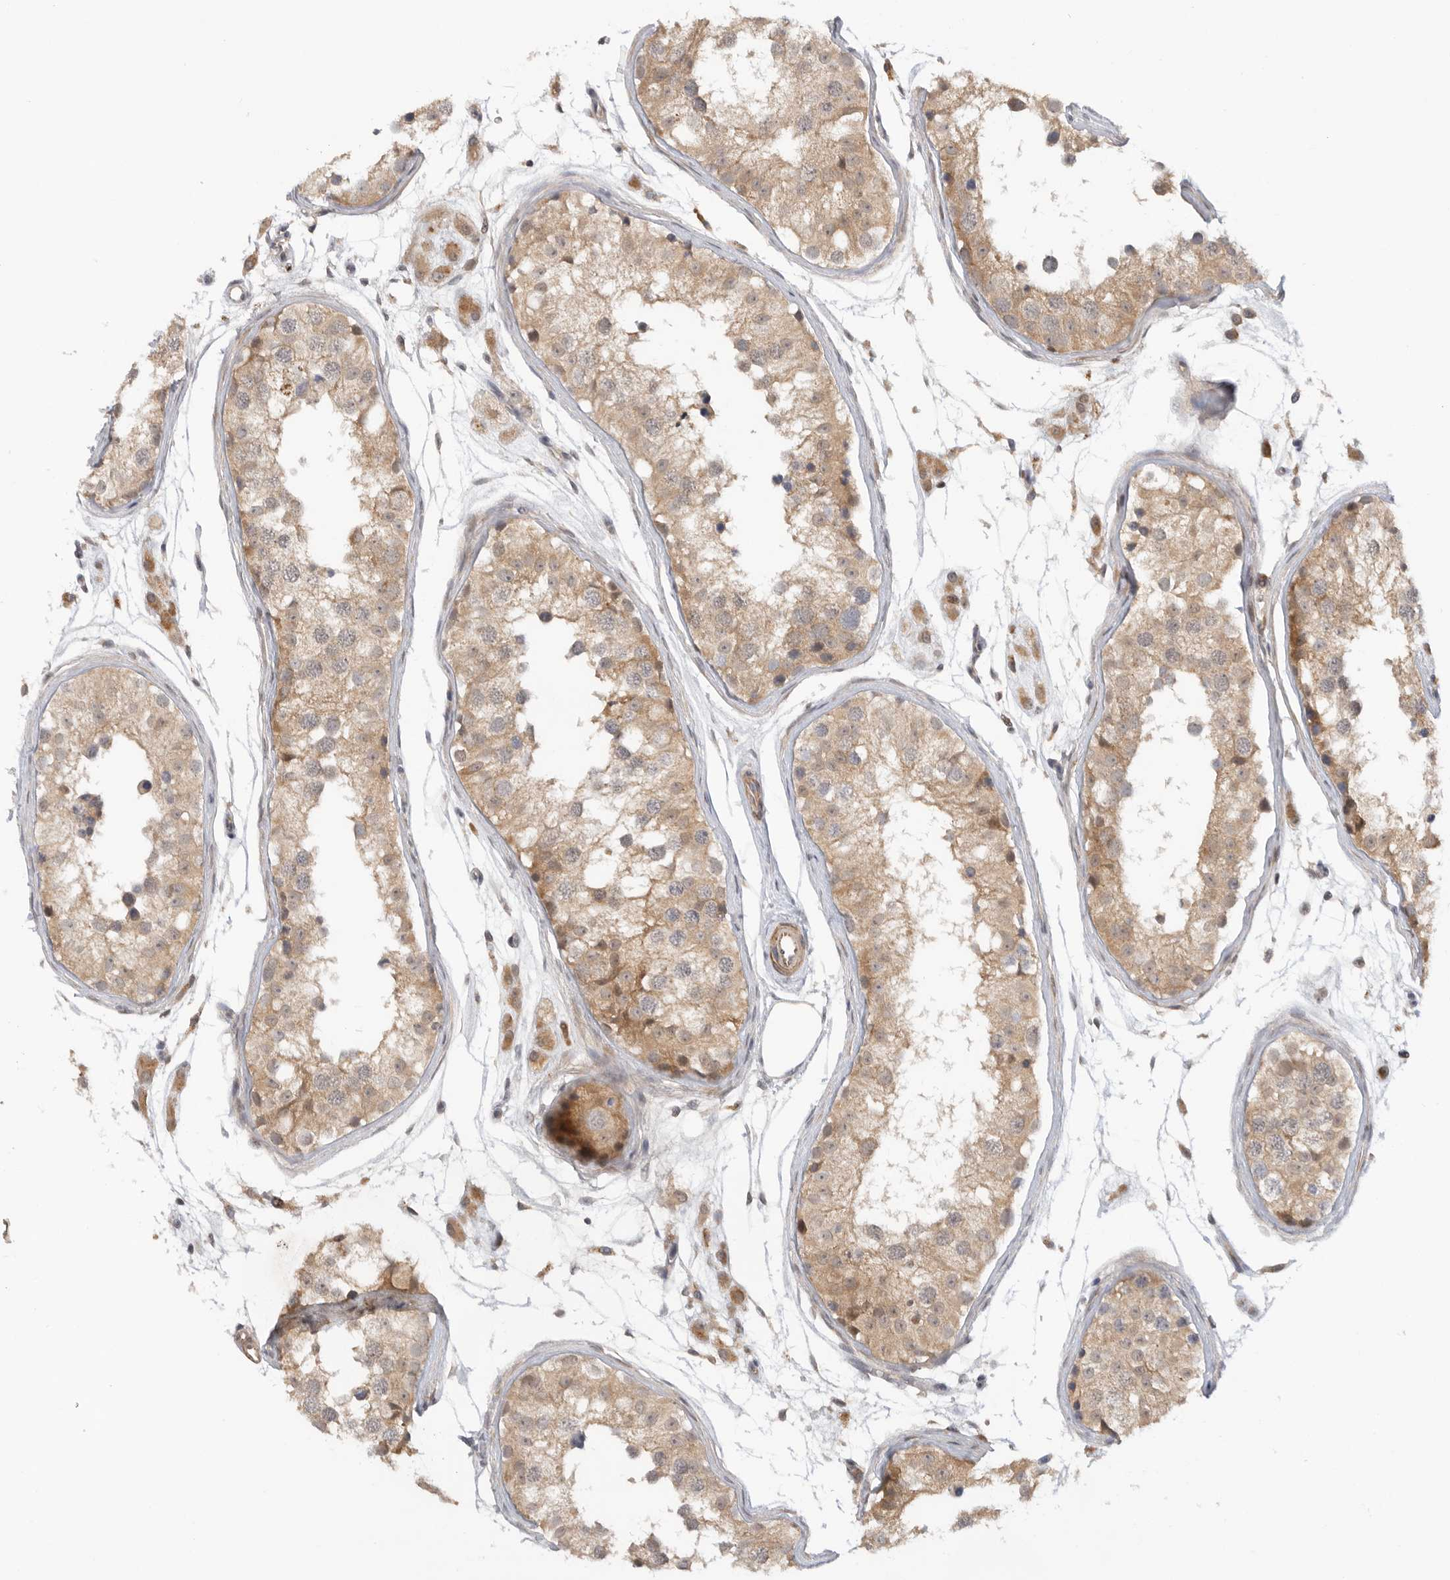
{"staining": {"intensity": "moderate", "quantity": ">75%", "location": "cytoplasmic/membranous"}, "tissue": "testis", "cell_type": "Cells in seminiferous ducts", "image_type": "normal", "snomed": [{"axis": "morphology", "description": "Normal tissue, NOS"}, {"axis": "morphology", "description": "Adenocarcinoma, metastatic, NOS"}, {"axis": "topography", "description": "Testis"}], "caption": "IHC of benign testis displays medium levels of moderate cytoplasmic/membranous positivity in about >75% of cells in seminiferous ducts.", "gene": "GNE", "patient": {"sex": "male", "age": 26}}